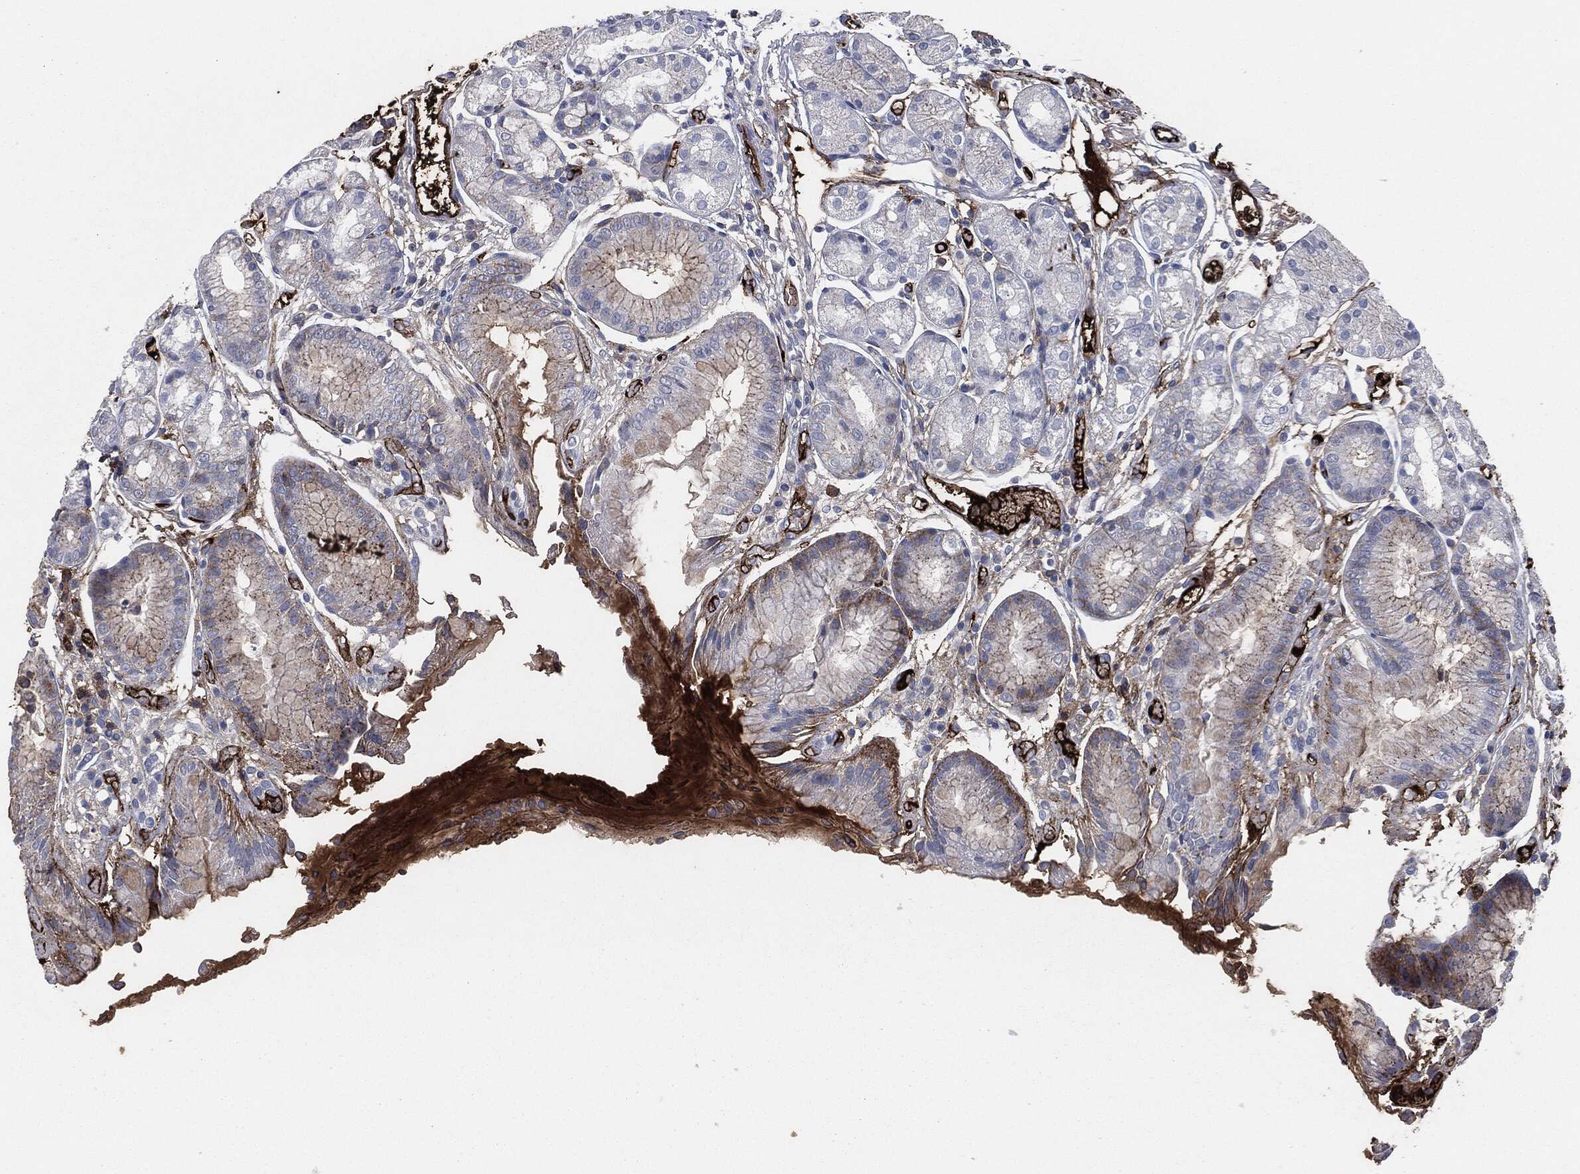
{"staining": {"intensity": "strong", "quantity": "<25%", "location": "cytoplasmic/membranous"}, "tissue": "stomach", "cell_type": "Glandular cells", "image_type": "normal", "snomed": [{"axis": "morphology", "description": "Normal tissue, NOS"}, {"axis": "topography", "description": "Stomach, upper"}], "caption": "A micrograph of human stomach stained for a protein shows strong cytoplasmic/membranous brown staining in glandular cells. Nuclei are stained in blue.", "gene": "APOB", "patient": {"sex": "male", "age": 72}}